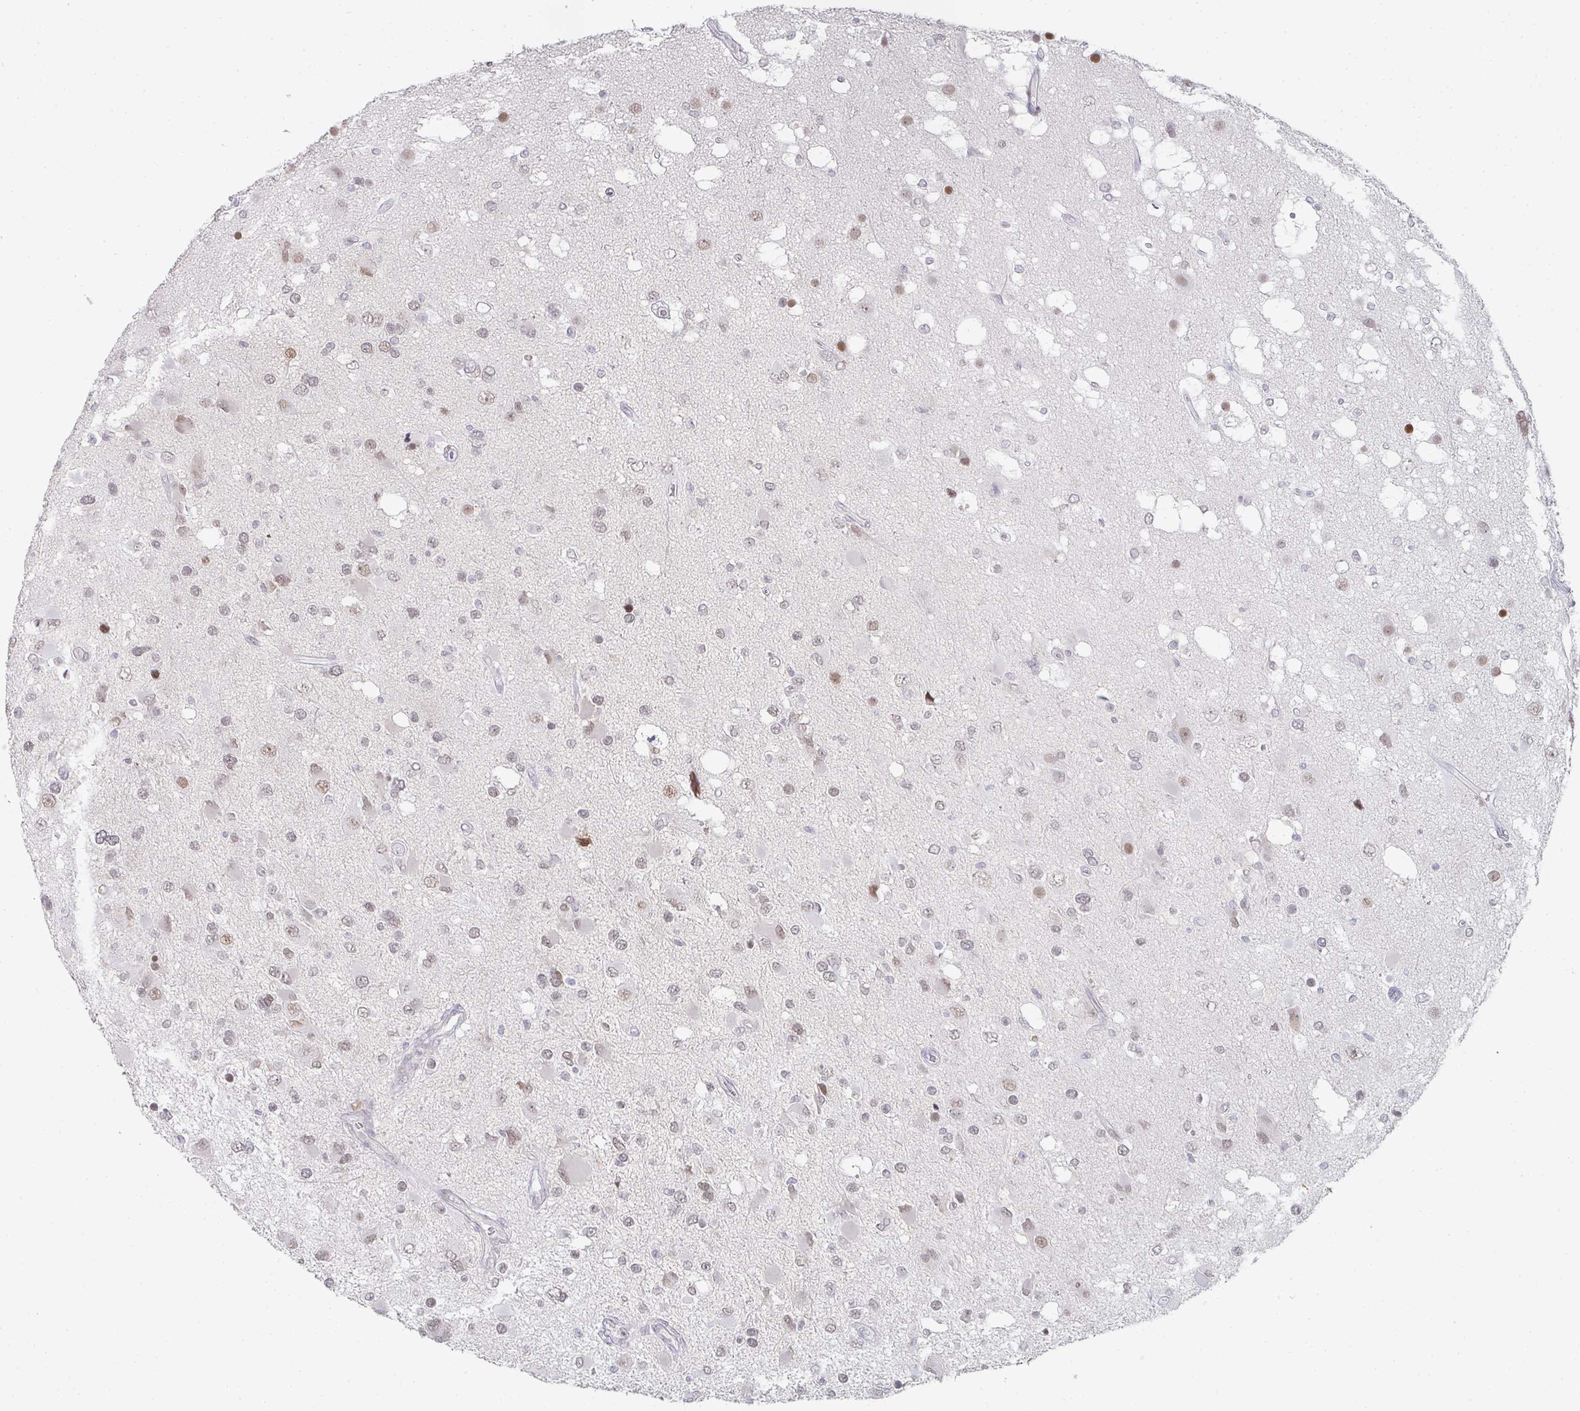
{"staining": {"intensity": "negative", "quantity": "none", "location": "none"}, "tissue": "glioma", "cell_type": "Tumor cells", "image_type": "cancer", "snomed": [{"axis": "morphology", "description": "Glioma, malignant, High grade"}, {"axis": "topography", "description": "Brain"}], "caption": "IHC image of neoplastic tissue: human glioma stained with DAB (3,3'-diaminobenzidine) shows no significant protein staining in tumor cells. The staining is performed using DAB (3,3'-diaminobenzidine) brown chromogen with nuclei counter-stained in using hematoxylin.", "gene": "LIN54", "patient": {"sex": "male", "age": 53}}